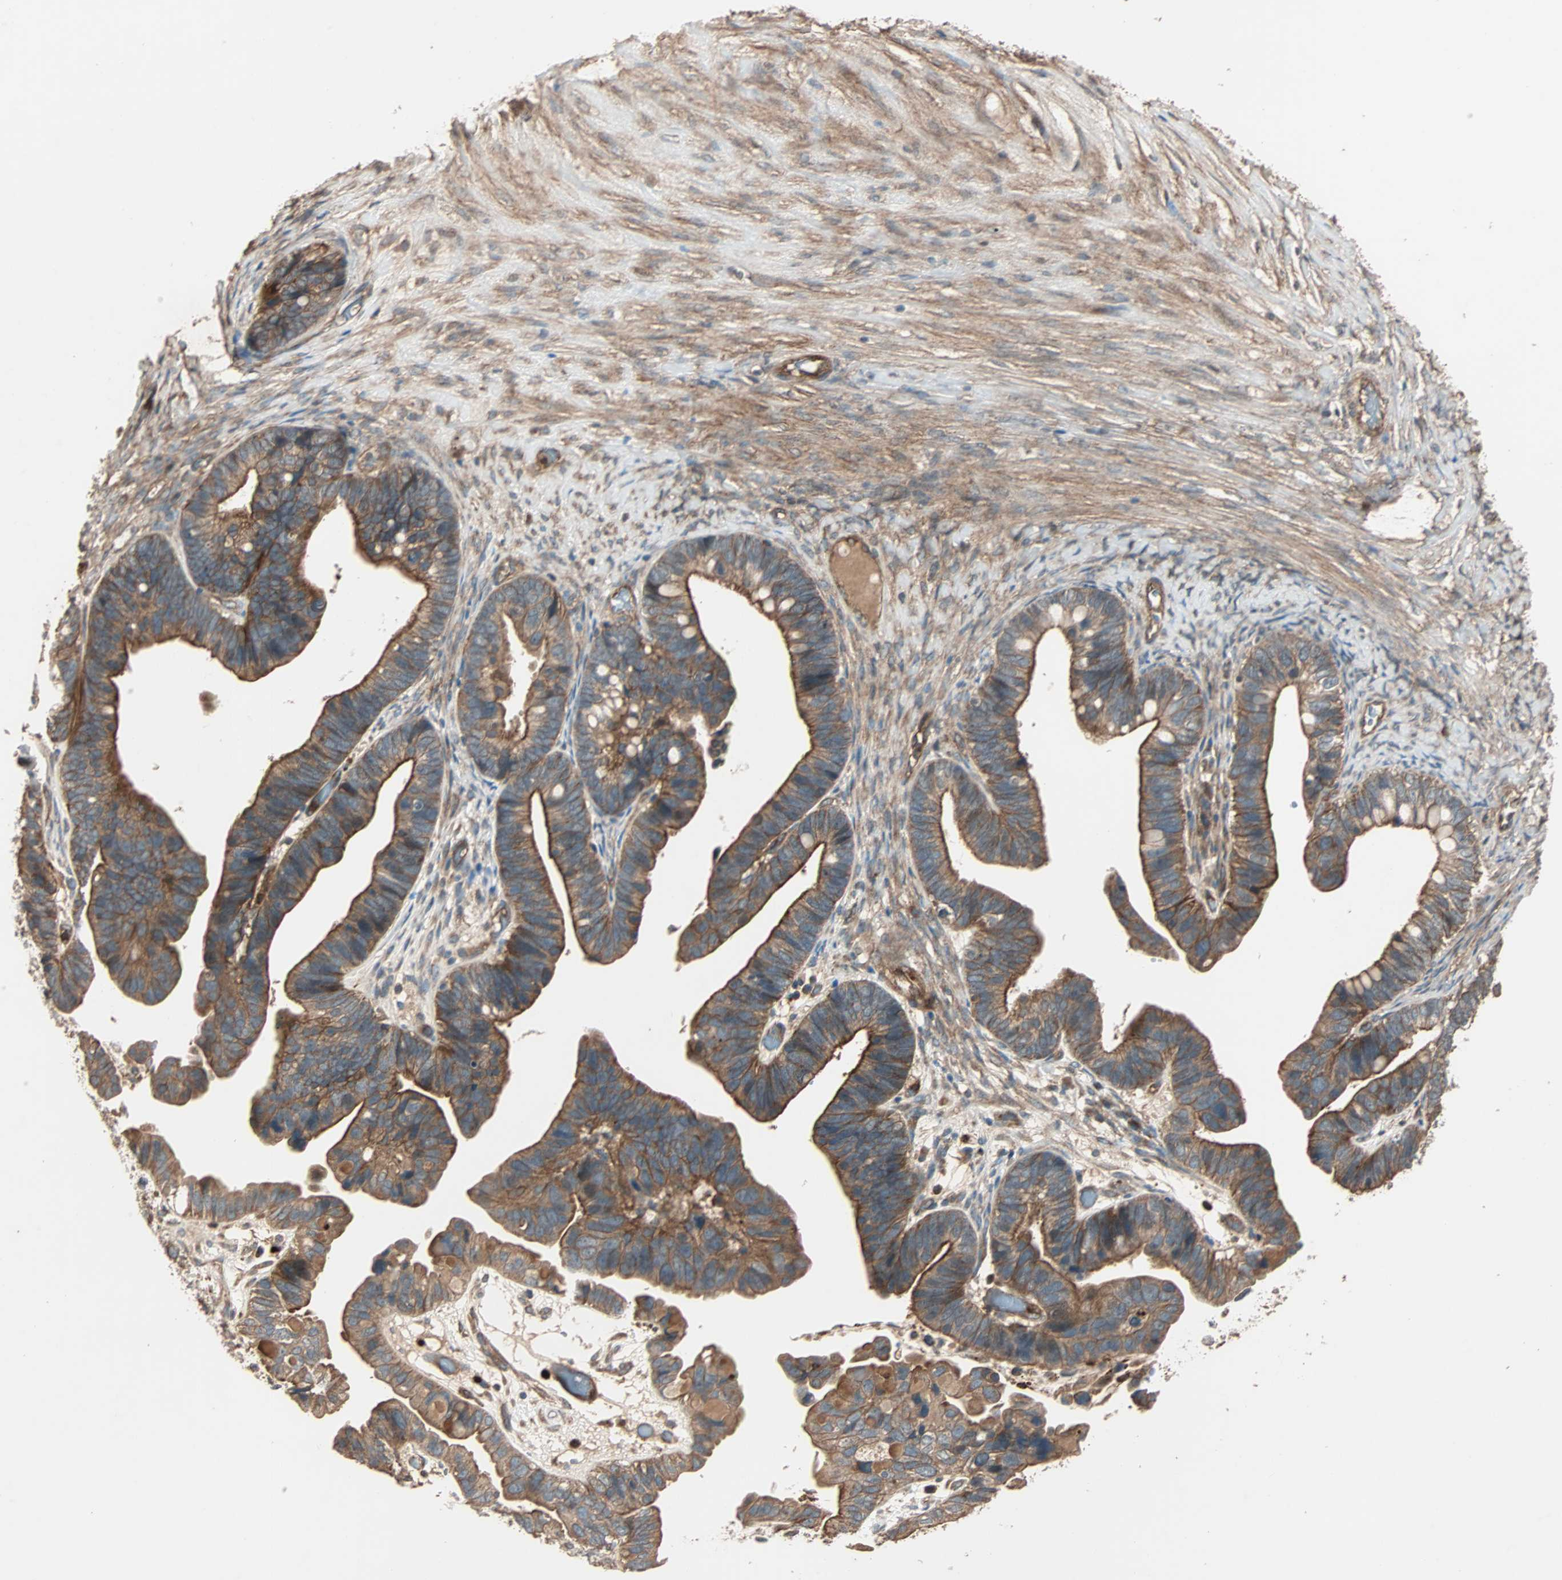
{"staining": {"intensity": "strong", "quantity": ">75%", "location": "cytoplasmic/membranous"}, "tissue": "ovarian cancer", "cell_type": "Tumor cells", "image_type": "cancer", "snomed": [{"axis": "morphology", "description": "Cystadenocarcinoma, serous, NOS"}, {"axis": "topography", "description": "Ovary"}], "caption": "IHC photomicrograph of neoplastic tissue: ovarian cancer stained using IHC displays high levels of strong protein expression localized specifically in the cytoplasmic/membranous of tumor cells, appearing as a cytoplasmic/membranous brown color.", "gene": "GCK", "patient": {"sex": "female", "age": 56}}